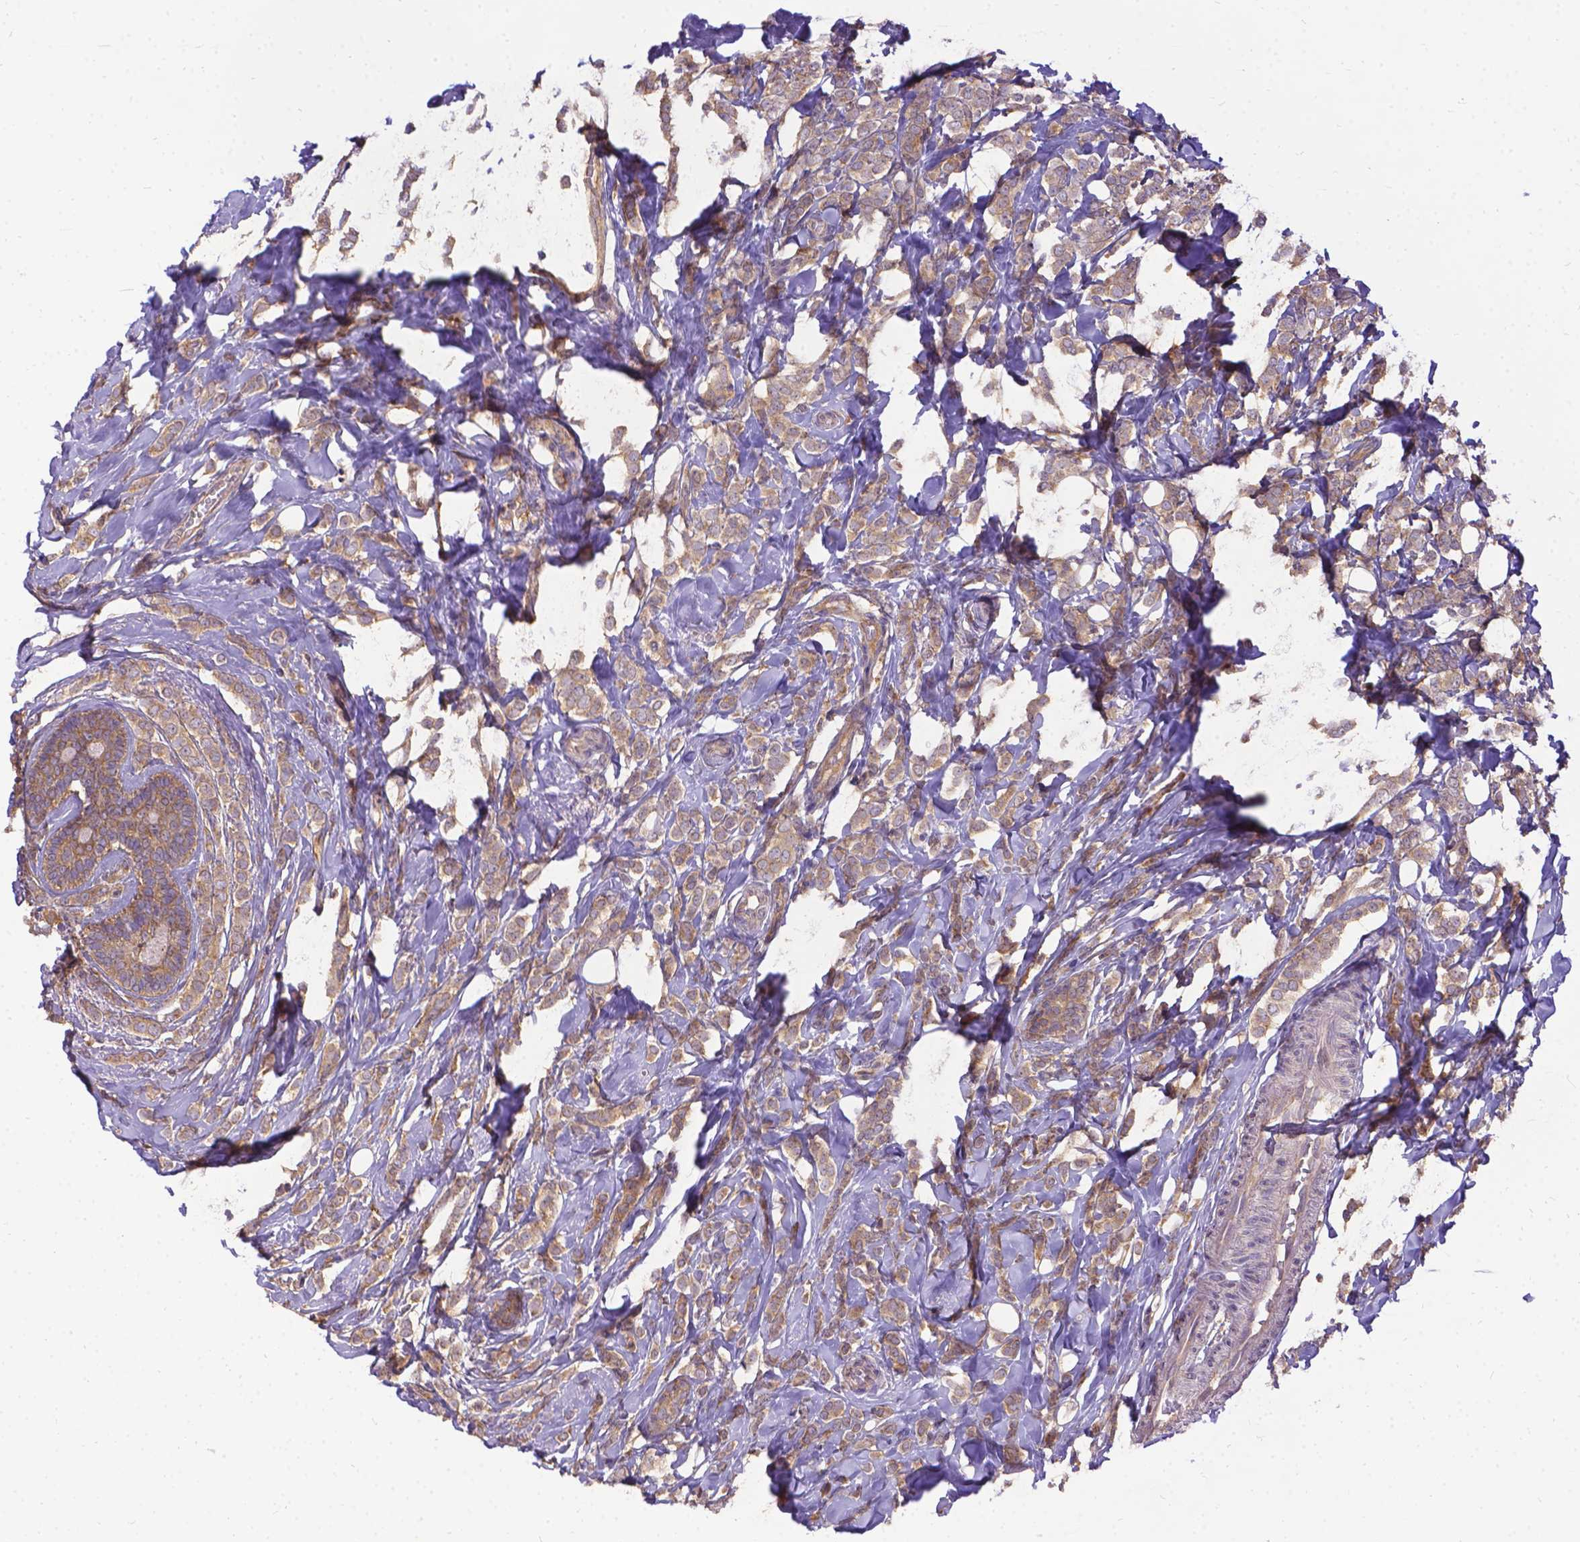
{"staining": {"intensity": "weak", "quantity": ">75%", "location": "cytoplasmic/membranous"}, "tissue": "breast cancer", "cell_type": "Tumor cells", "image_type": "cancer", "snomed": [{"axis": "morphology", "description": "Lobular carcinoma"}, {"axis": "topography", "description": "Breast"}], "caption": "Immunohistochemical staining of lobular carcinoma (breast) shows low levels of weak cytoplasmic/membranous positivity in approximately >75% of tumor cells.", "gene": "DENND6A", "patient": {"sex": "female", "age": 49}}